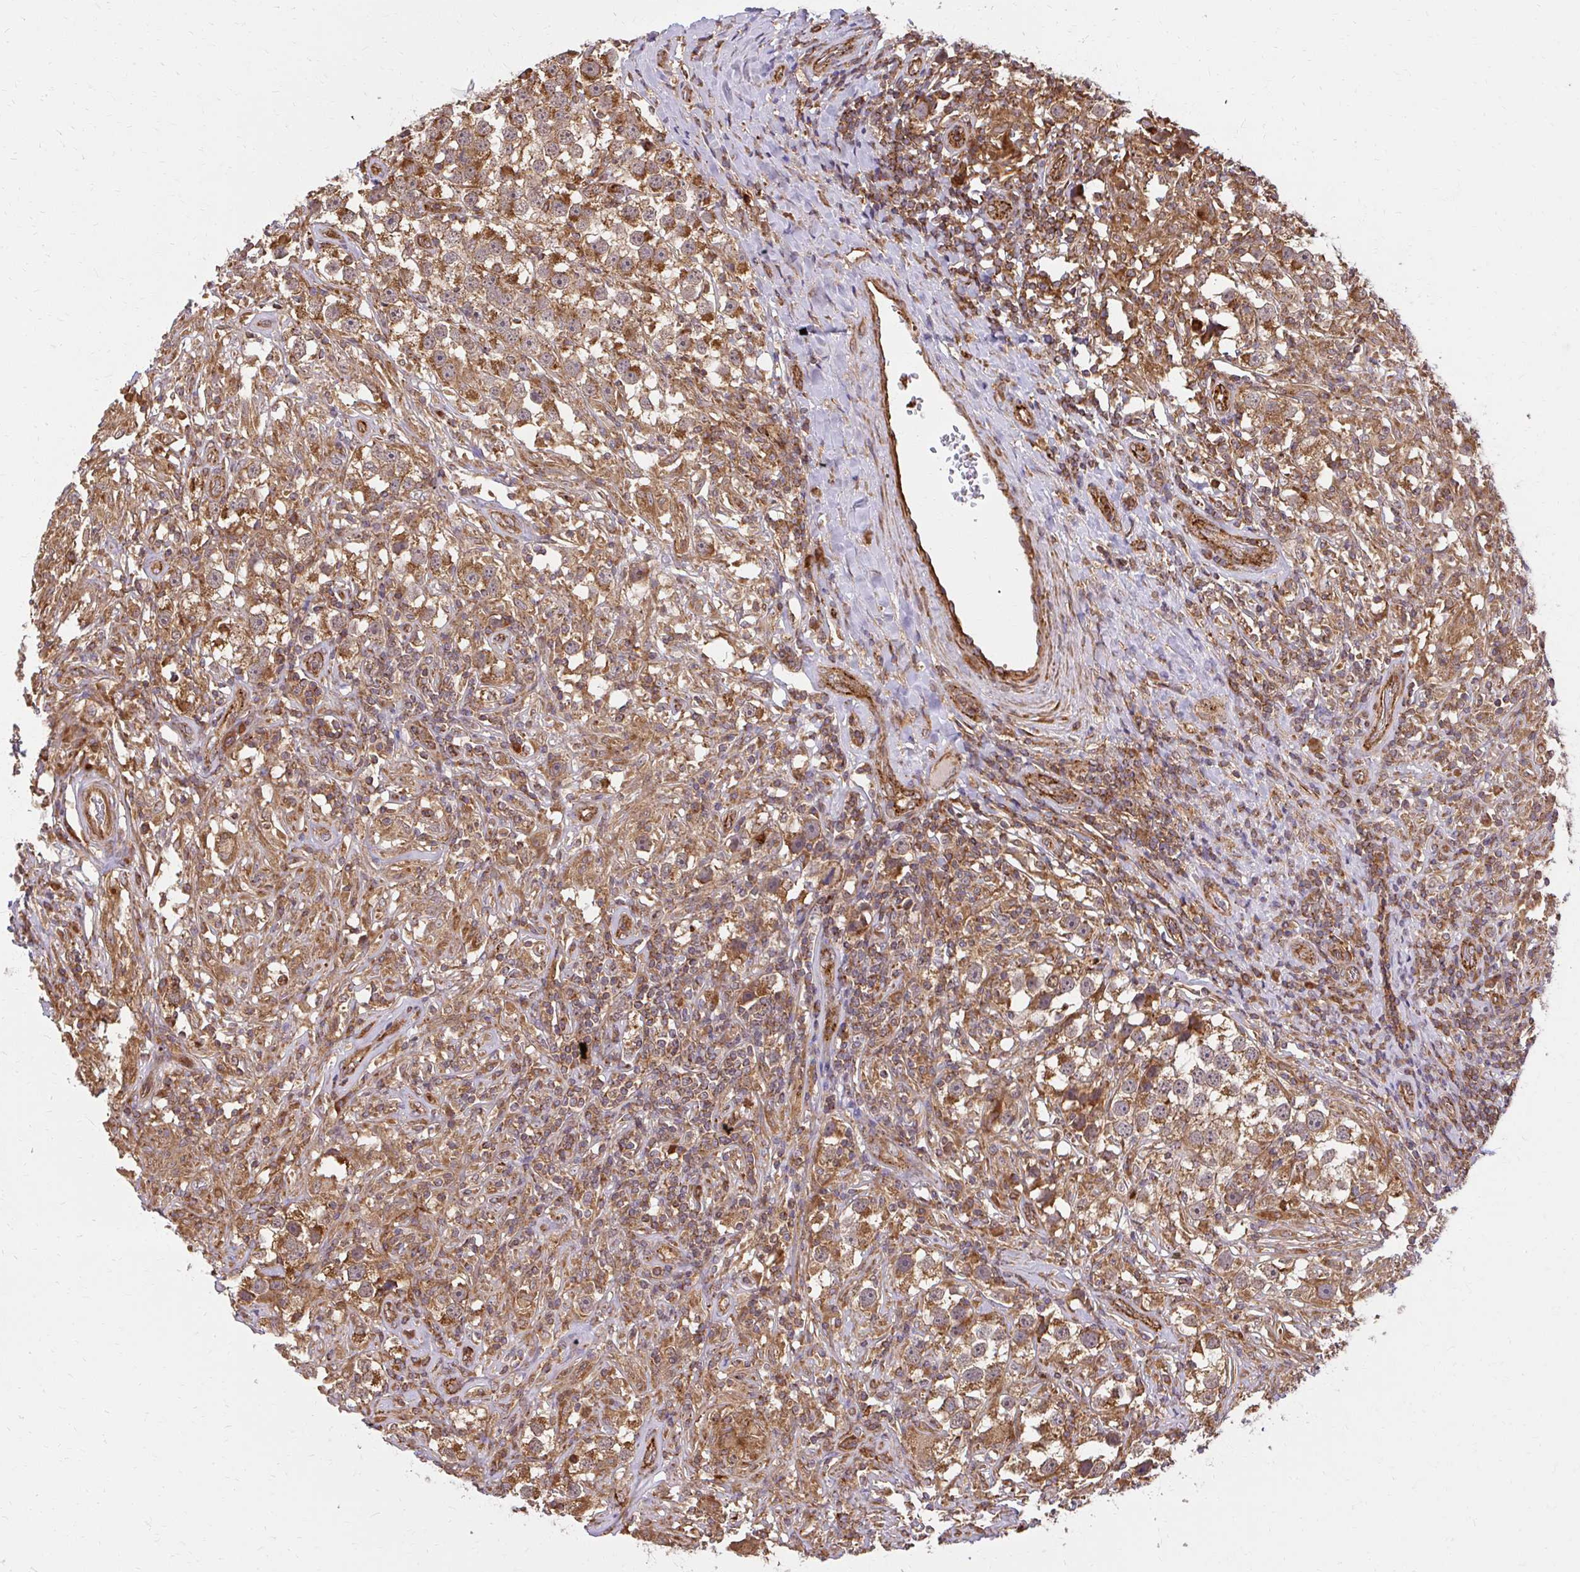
{"staining": {"intensity": "moderate", "quantity": ">75%", "location": "cytoplasmic/membranous"}, "tissue": "testis cancer", "cell_type": "Tumor cells", "image_type": "cancer", "snomed": [{"axis": "morphology", "description": "Seminoma, NOS"}, {"axis": "topography", "description": "Testis"}], "caption": "The immunohistochemical stain shows moderate cytoplasmic/membranous staining in tumor cells of testis cancer (seminoma) tissue.", "gene": "GNS", "patient": {"sex": "male", "age": 49}}